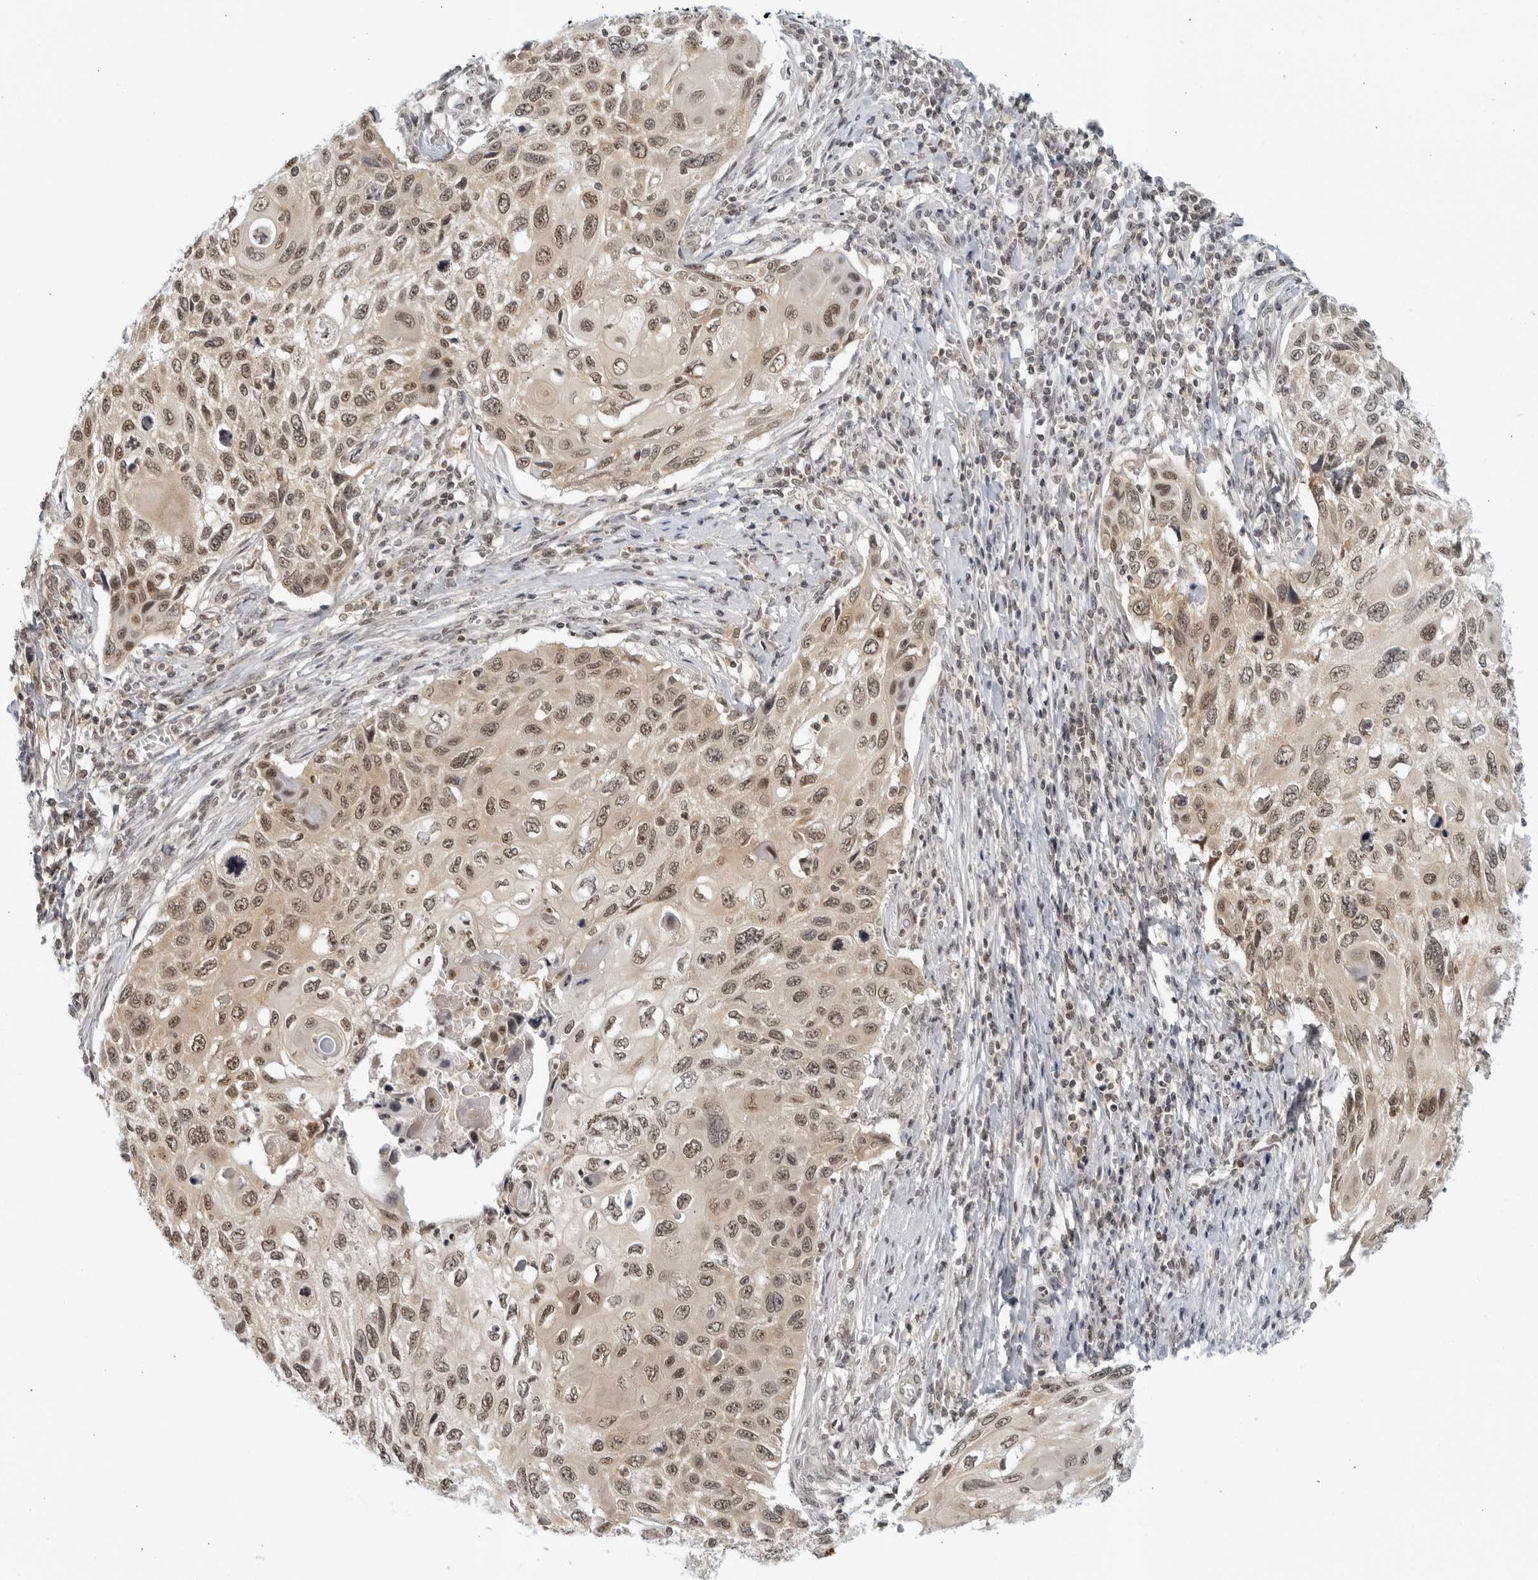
{"staining": {"intensity": "moderate", "quantity": ">75%", "location": "nuclear"}, "tissue": "cervical cancer", "cell_type": "Tumor cells", "image_type": "cancer", "snomed": [{"axis": "morphology", "description": "Squamous cell carcinoma, NOS"}, {"axis": "topography", "description": "Cervix"}], "caption": "Immunohistochemistry (IHC) (DAB) staining of squamous cell carcinoma (cervical) displays moderate nuclear protein positivity in approximately >75% of tumor cells. Using DAB (brown) and hematoxylin (blue) stains, captured at high magnification using brightfield microscopy.", "gene": "CC2D1B", "patient": {"sex": "female", "age": 70}}